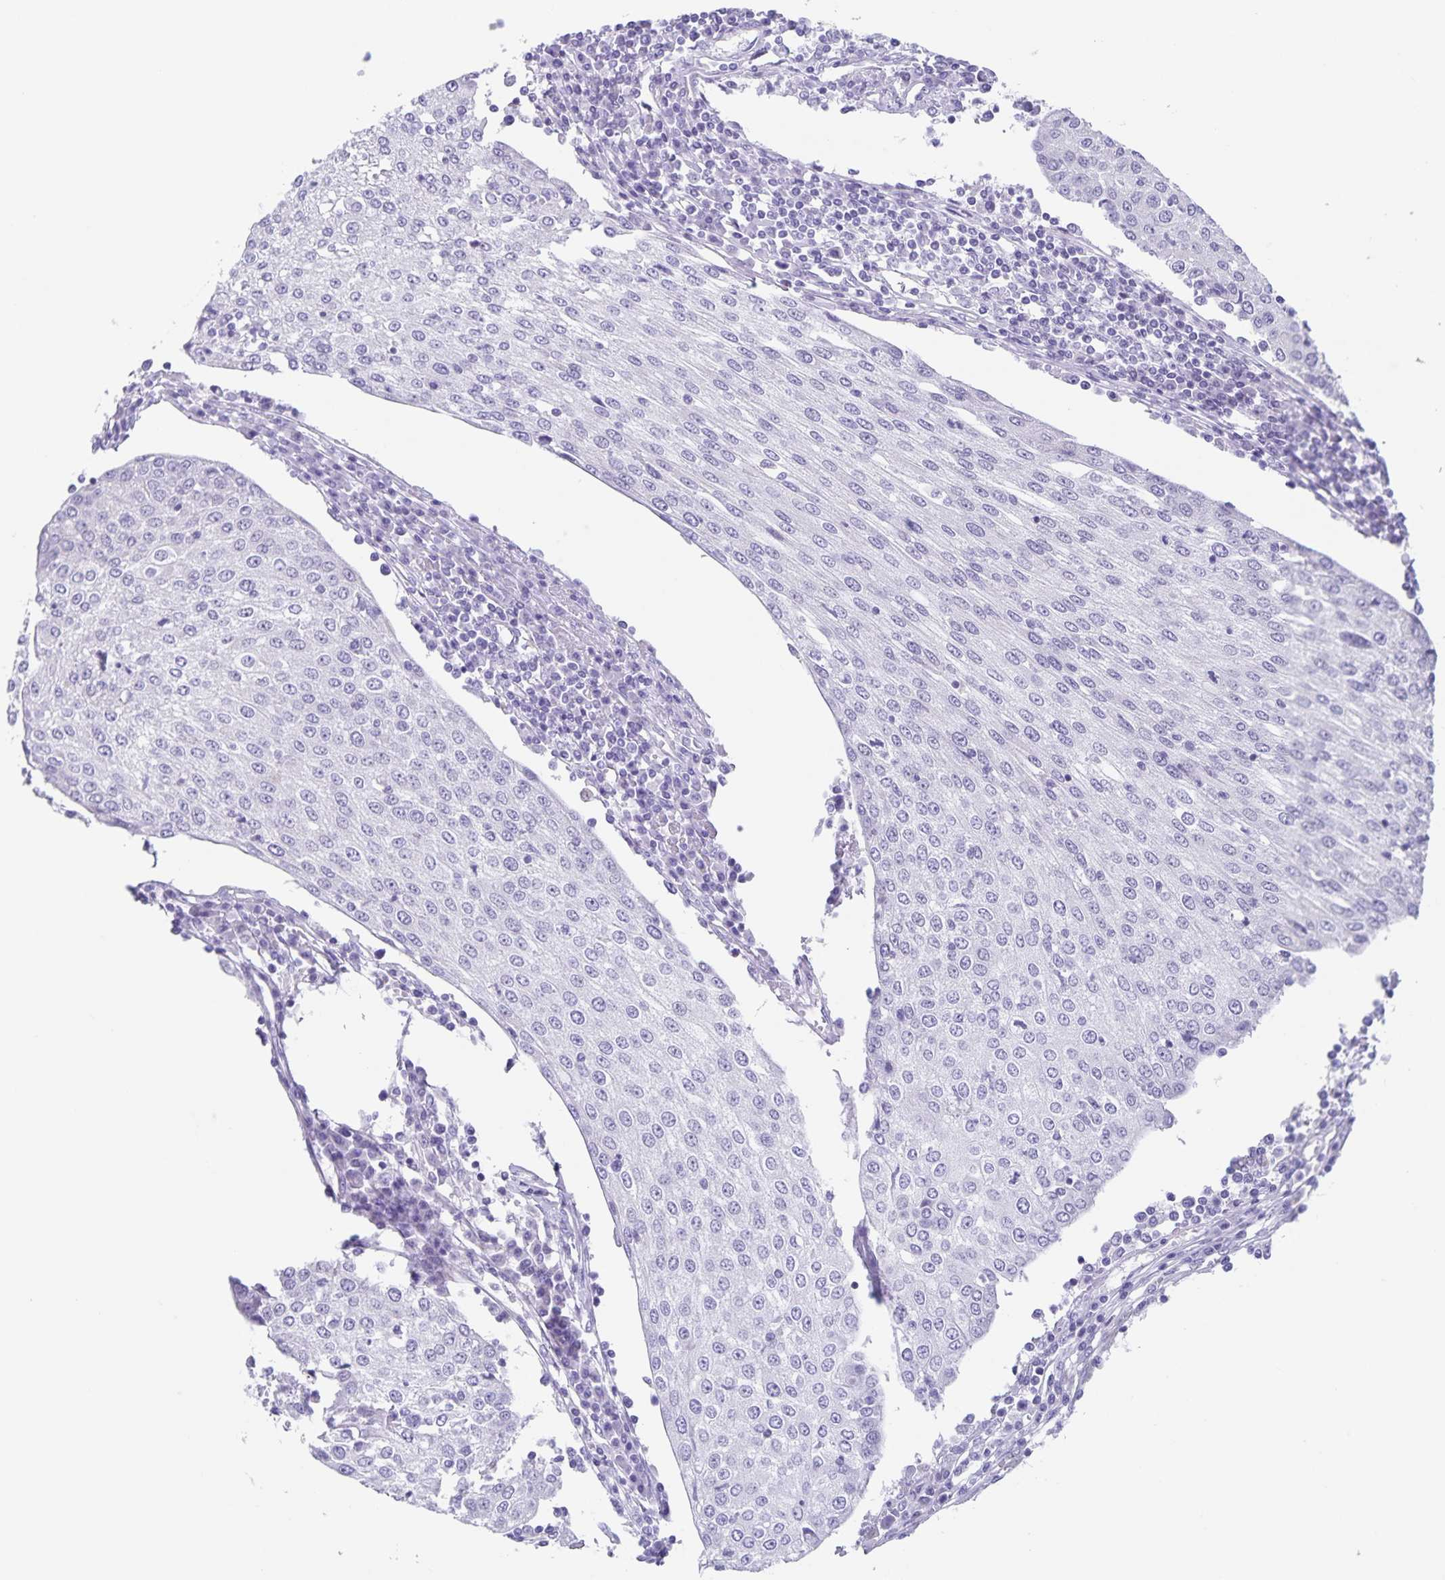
{"staining": {"intensity": "negative", "quantity": "none", "location": "none"}, "tissue": "urothelial cancer", "cell_type": "Tumor cells", "image_type": "cancer", "snomed": [{"axis": "morphology", "description": "Urothelial carcinoma, High grade"}, {"axis": "topography", "description": "Urinary bladder"}], "caption": "Tumor cells show no significant protein positivity in urothelial carcinoma (high-grade).", "gene": "SYNM", "patient": {"sex": "female", "age": 85}}